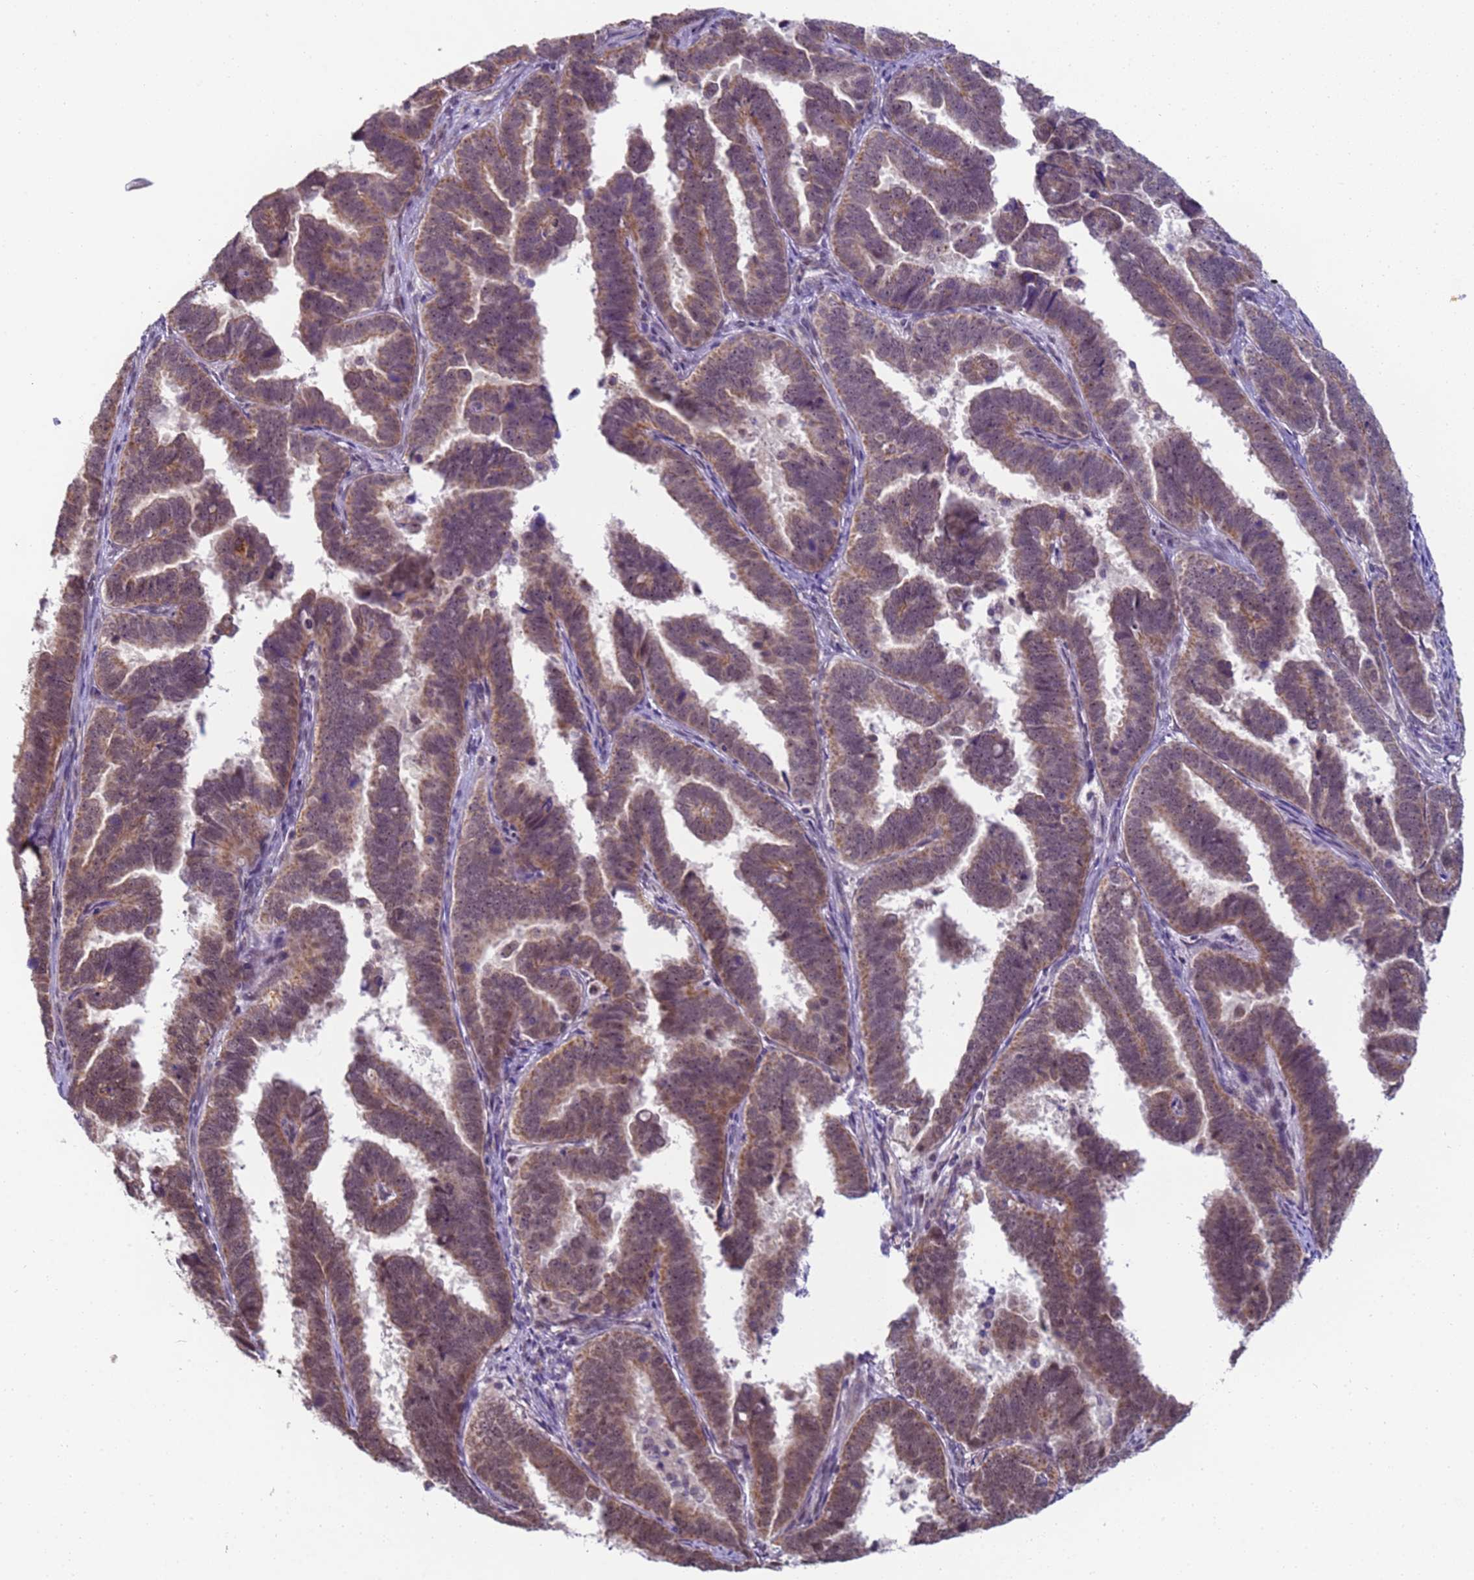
{"staining": {"intensity": "moderate", "quantity": ">75%", "location": "cytoplasmic/membranous,nuclear"}, "tissue": "endometrial cancer", "cell_type": "Tumor cells", "image_type": "cancer", "snomed": [{"axis": "morphology", "description": "Adenocarcinoma, NOS"}, {"axis": "topography", "description": "Endometrium"}], "caption": "A brown stain labels moderate cytoplasmic/membranous and nuclear expression of a protein in adenocarcinoma (endometrial) tumor cells. Nuclei are stained in blue.", "gene": "RAPGEF3", "patient": {"sex": "female", "age": 75}}